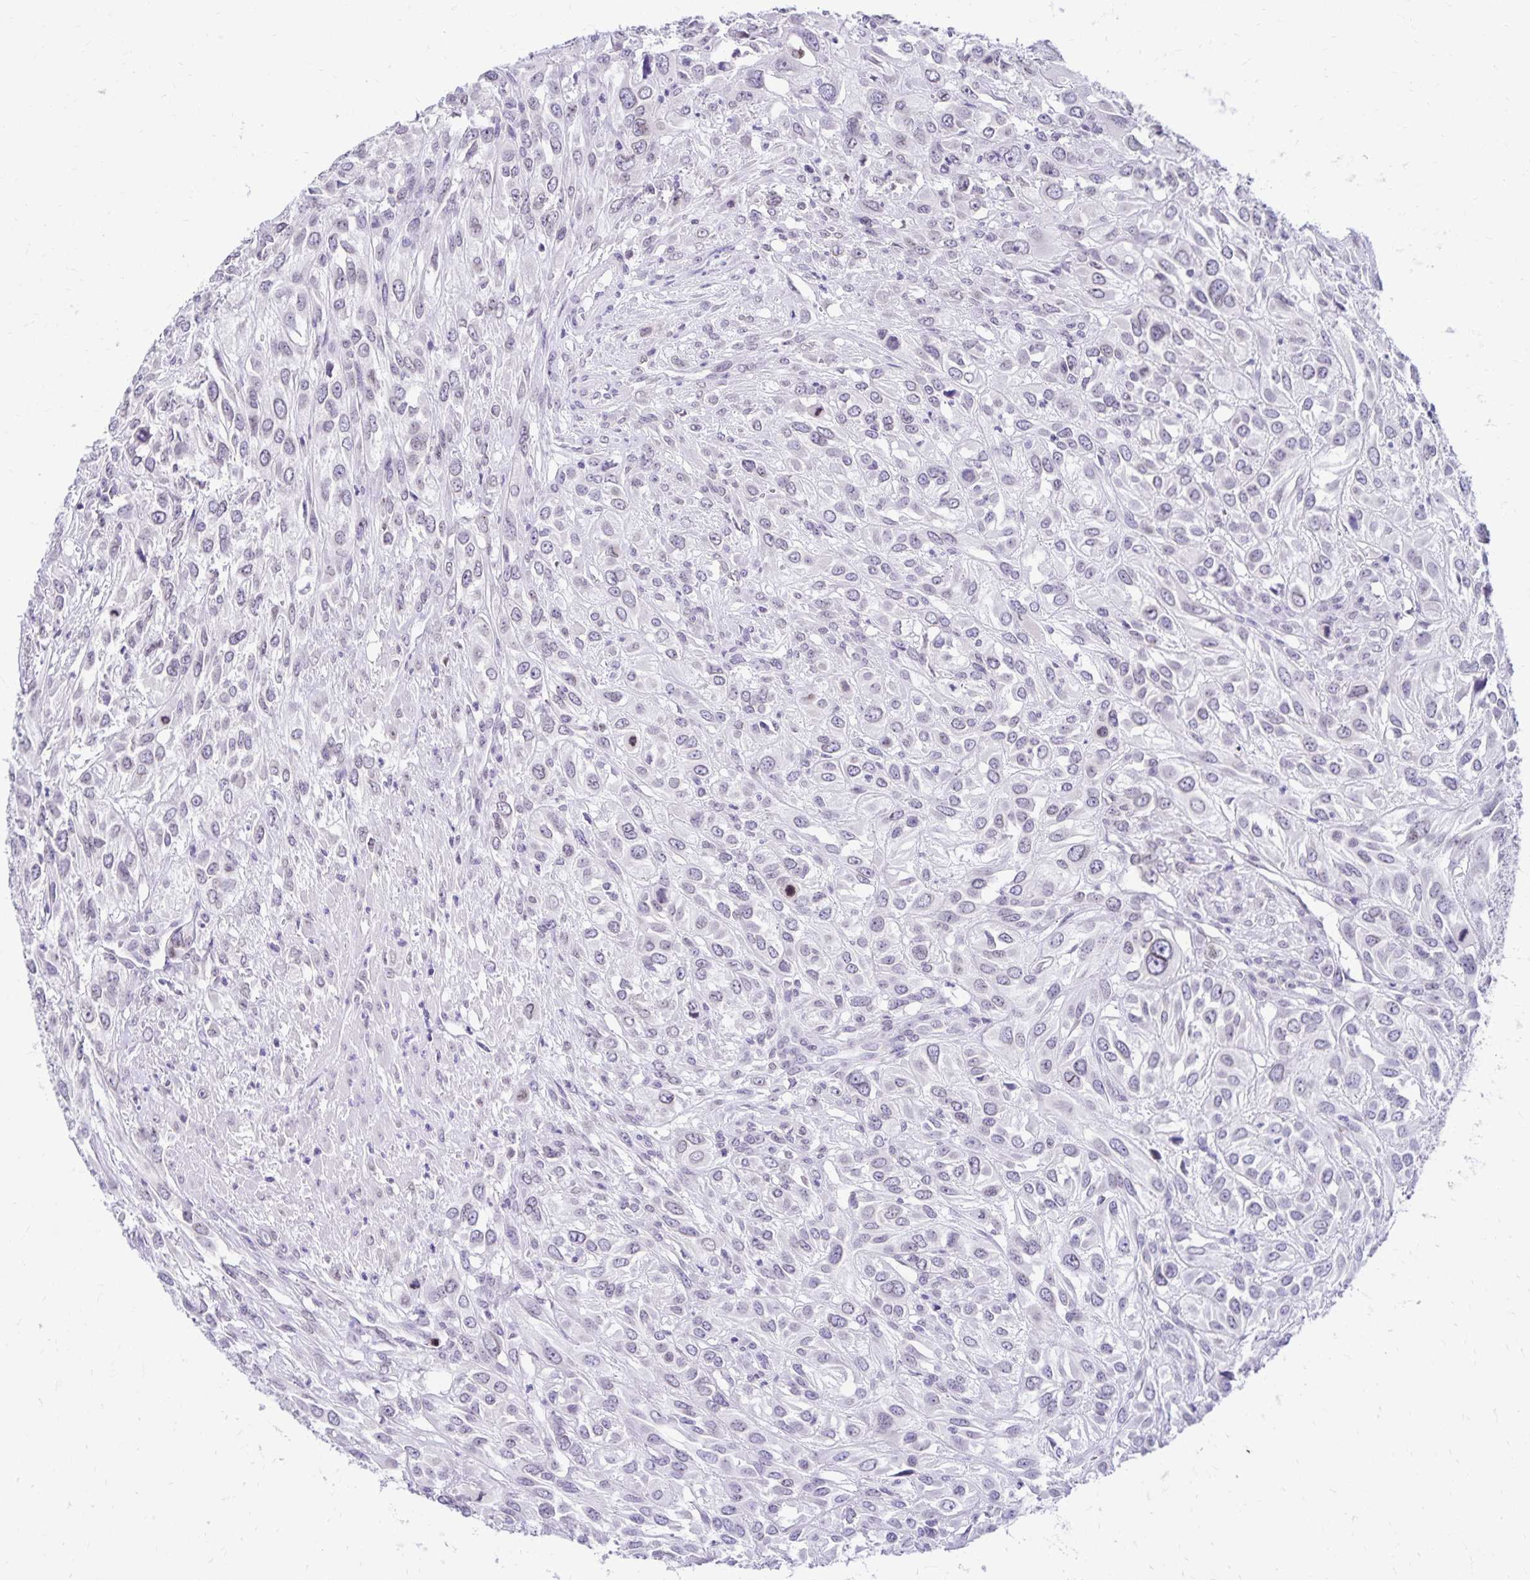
{"staining": {"intensity": "negative", "quantity": "none", "location": "none"}, "tissue": "urothelial cancer", "cell_type": "Tumor cells", "image_type": "cancer", "snomed": [{"axis": "morphology", "description": "Urothelial carcinoma, High grade"}, {"axis": "topography", "description": "Urinary bladder"}], "caption": "Immunohistochemistry of human urothelial carcinoma (high-grade) demonstrates no positivity in tumor cells.", "gene": "FAM166C", "patient": {"sex": "male", "age": 67}}